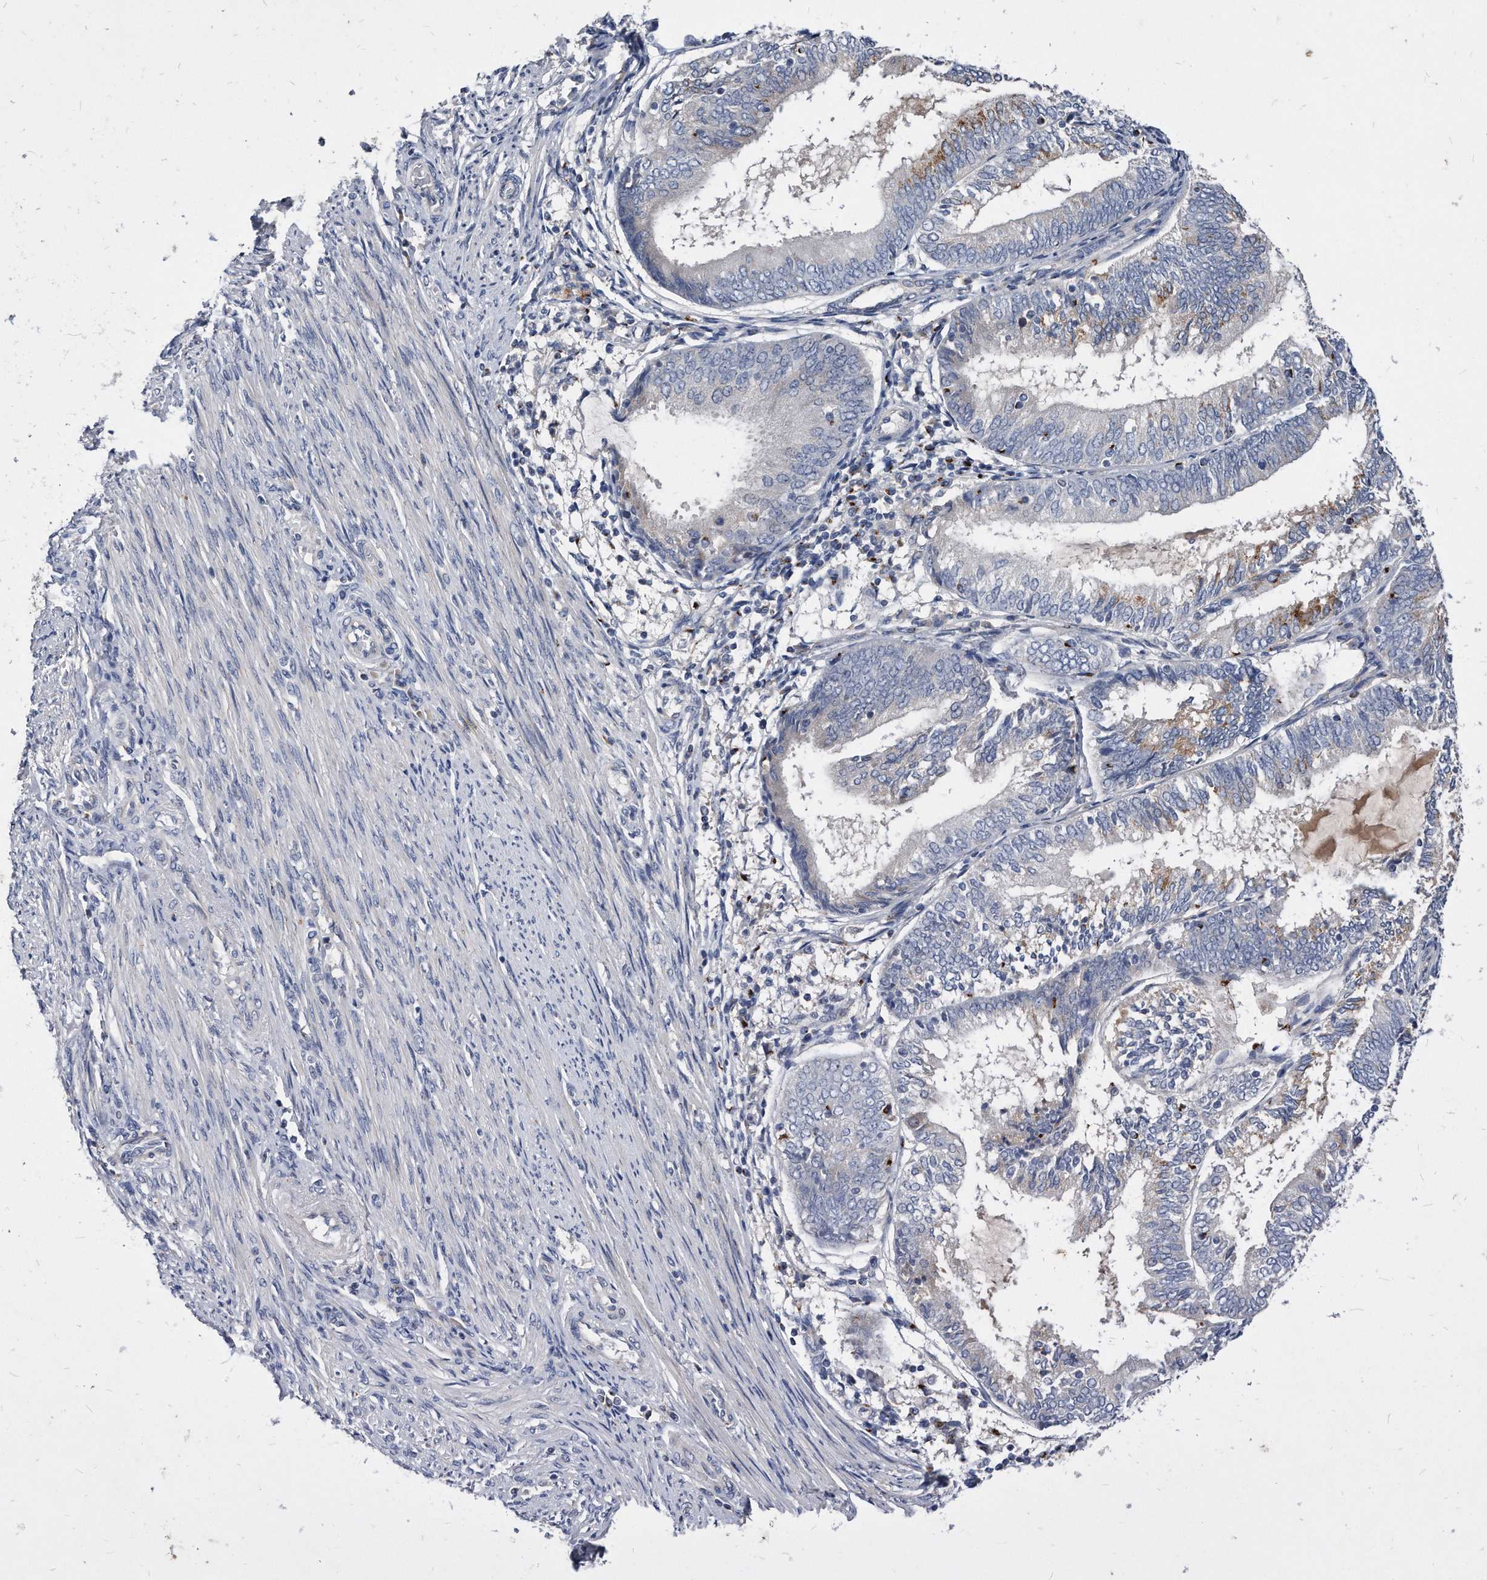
{"staining": {"intensity": "moderate", "quantity": "<25%", "location": "cytoplasmic/membranous"}, "tissue": "endometrial cancer", "cell_type": "Tumor cells", "image_type": "cancer", "snomed": [{"axis": "morphology", "description": "Adenocarcinoma, NOS"}, {"axis": "topography", "description": "Endometrium"}], "caption": "This is a histology image of IHC staining of adenocarcinoma (endometrial), which shows moderate positivity in the cytoplasmic/membranous of tumor cells.", "gene": "MGAT4A", "patient": {"sex": "female", "age": 81}}